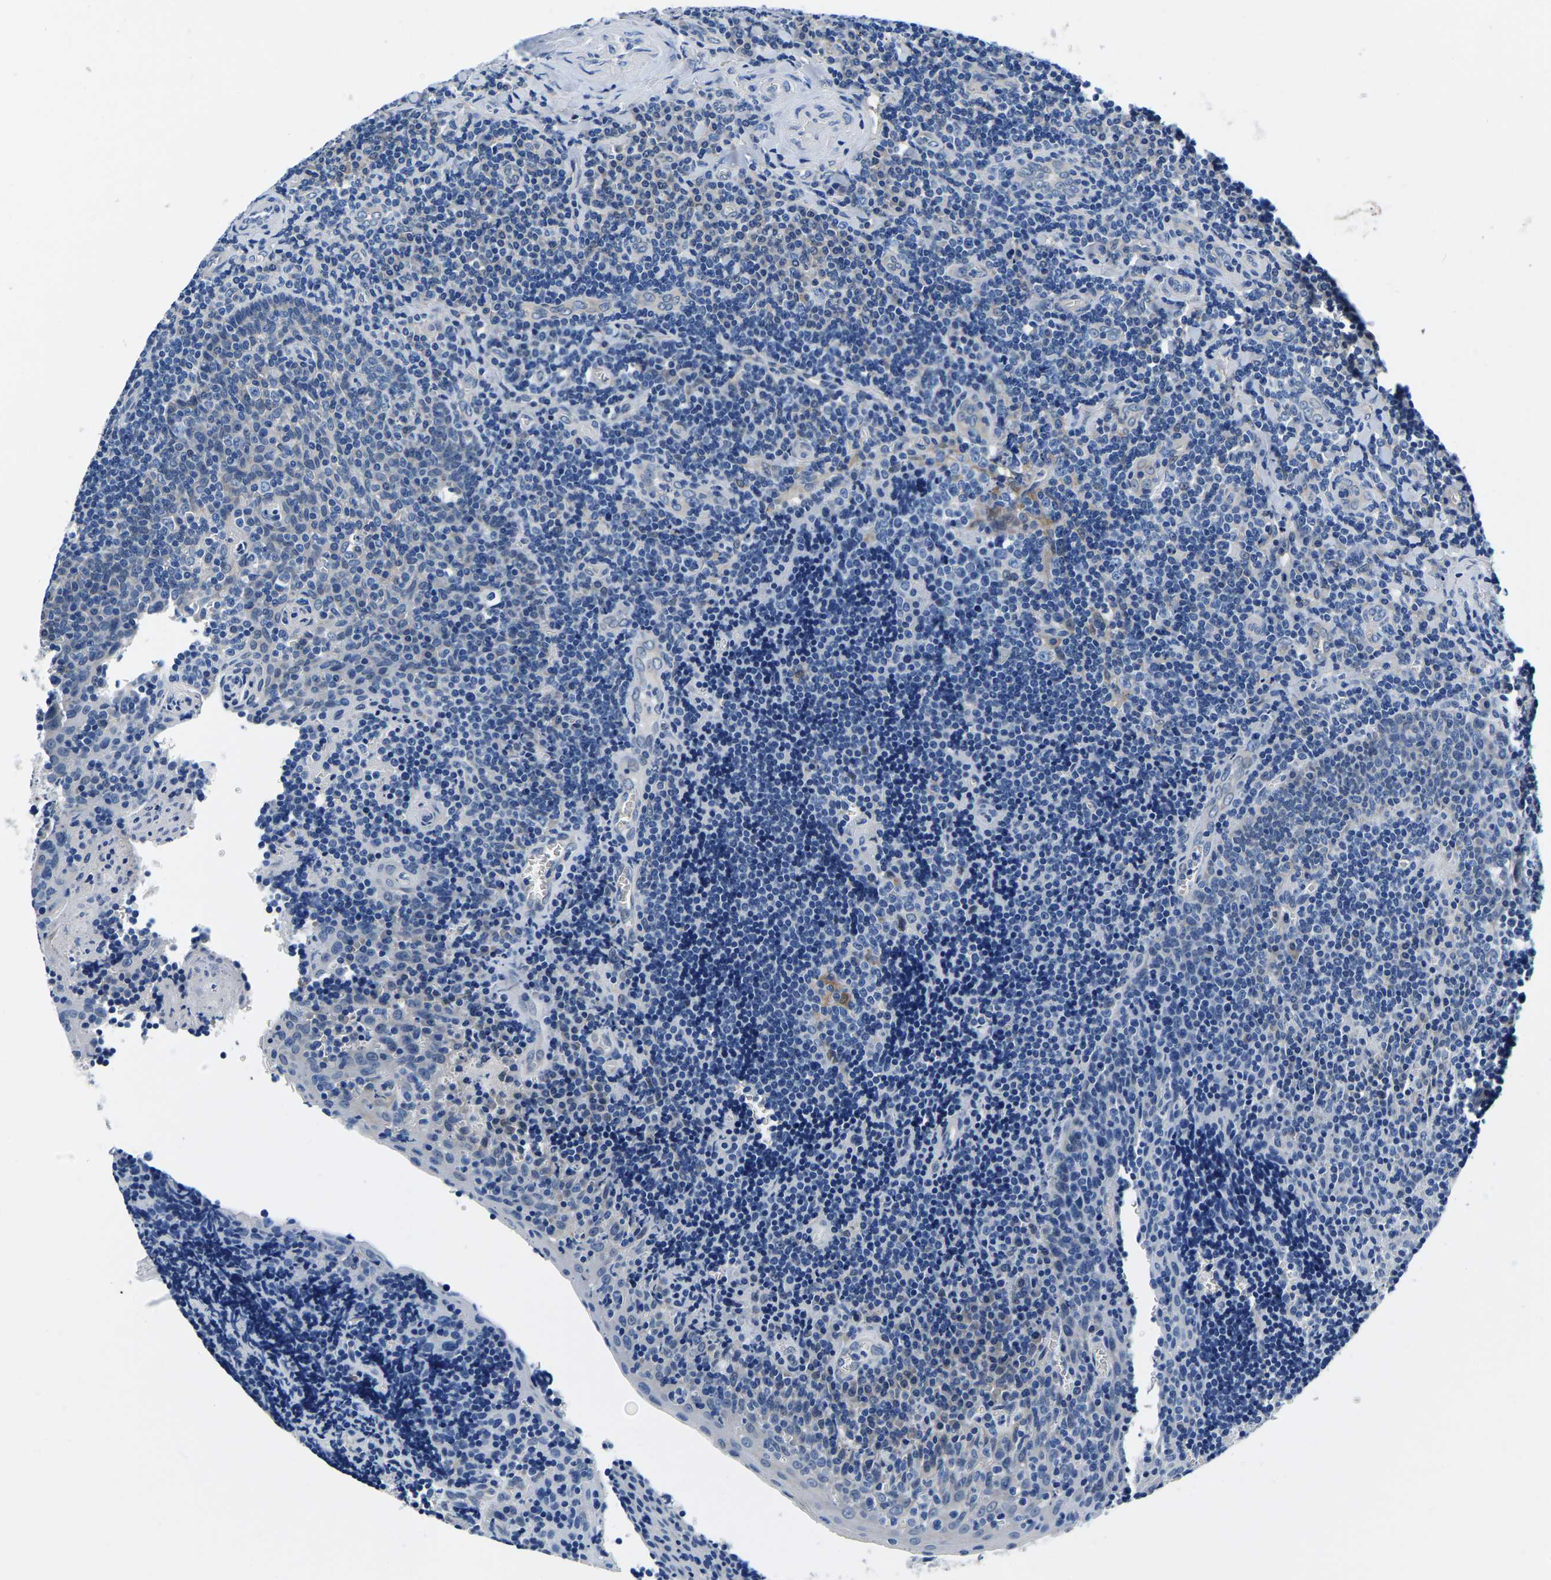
{"staining": {"intensity": "moderate", "quantity": "<25%", "location": "cytoplasmic/membranous"}, "tissue": "tonsil", "cell_type": "Germinal center cells", "image_type": "normal", "snomed": [{"axis": "morphology", "description": "Normal tissue, NOS"}, {"axis": "morphology", "description": "Inflammation, NOS"}, {"axis": "topography", "description": "Tonsil"}], "caption": "Normal tonsil was stained to show a protein in brown. There is low levels of moderate cytoplasmic/membranous expression in approximately <25% of germinal center cells.", "gene": "ACO1", "patient": {"sex": "female", "age": 31}}